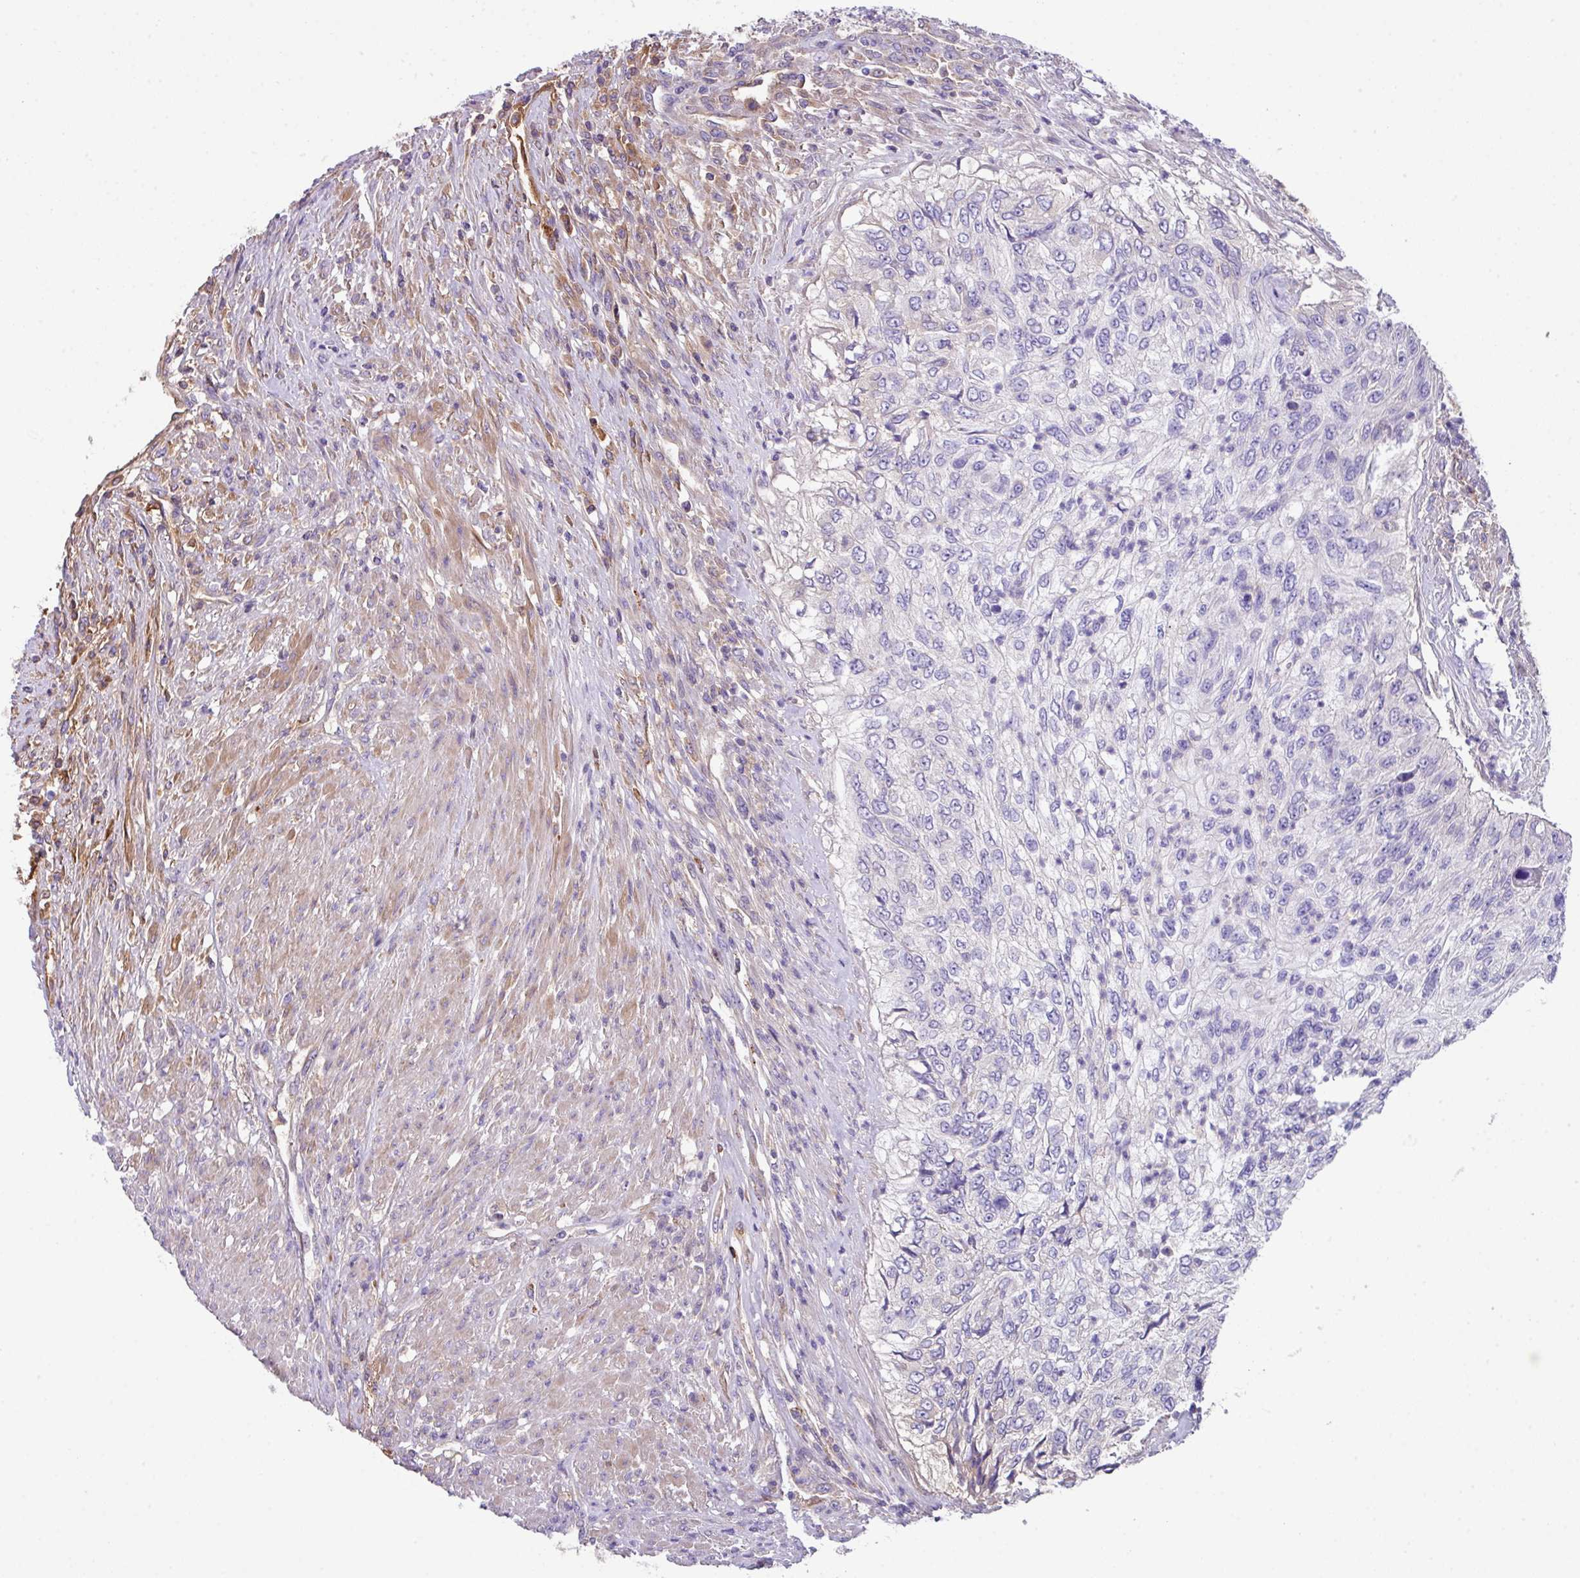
{"staining": {"intensity": "negative", "quantity": "none", "location": "none"}, "tissue": "urothelial cancer", "cell_type": "Tumor cells", "image_type": "cancer", "snomed": [{"axis": "morphology", "description": "Urothelial carcinoma, High grade"}, {"axis": "topography", "description": "Urinary bladder"}], "caption": "Immunohistochemical staining of human urothelial cancer reveals no significant staining in tumor cells. Nuclei are stained in blue.", "gene": "DNAL1", "patient": {"sex": "female", "age": 60}}